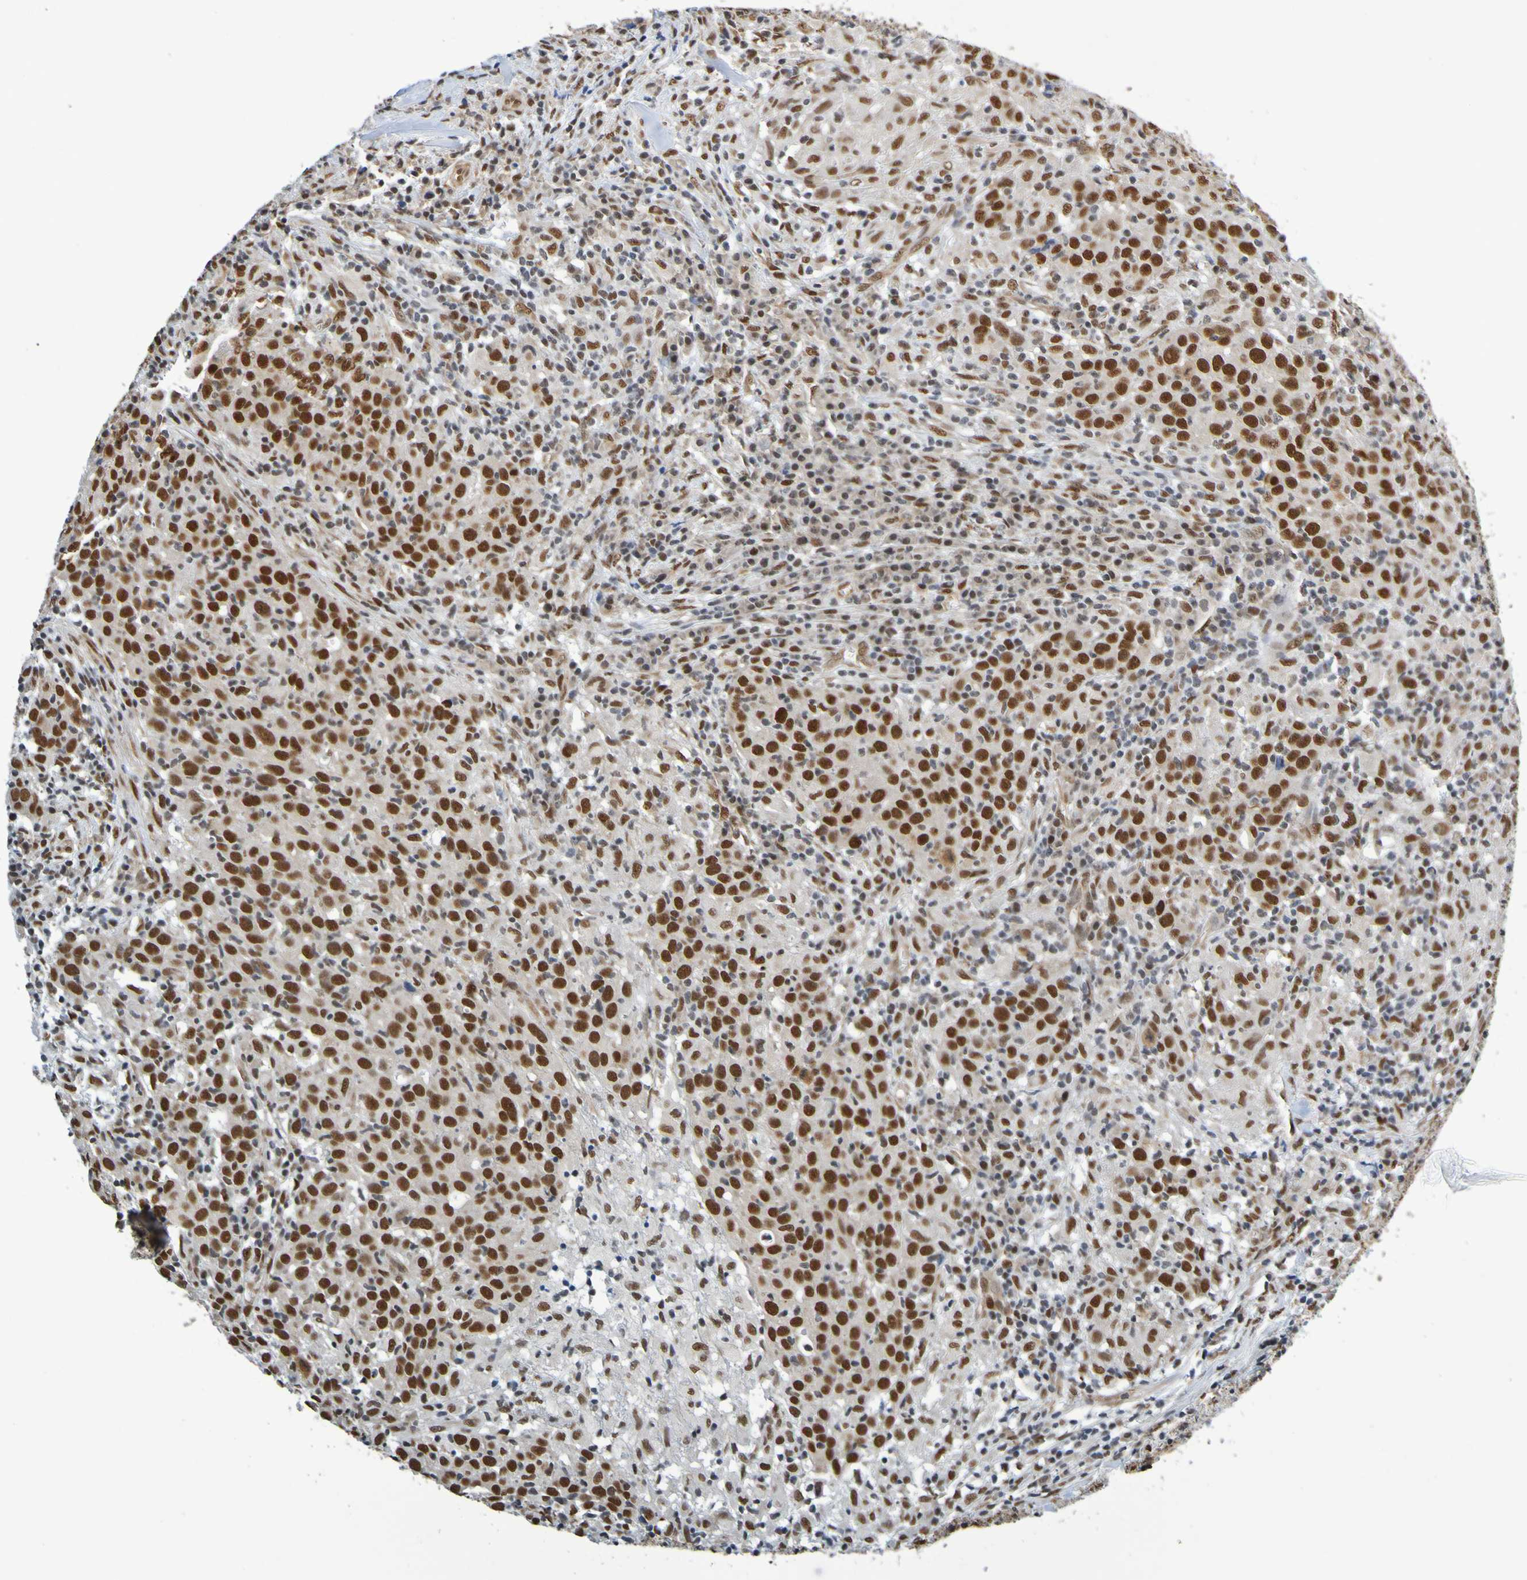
{"staining": {"intensity": "strong", "quantity": ">75%", "location": "nuclear"}, "tissue": "head and neck cancer", "cell_type": "Tumor cells", "image_type": "cancer", "snomed": [{"axis": "morphology", "description": "Adenocarcinoma, NOS"}, {"axis": "topography", "description": "Salivary gland"}, {"axis": "topography", "description": "Head-Neck"}], "caption": "Protein expression analysis of human head and neck adenocarcinoma reveals strong nuclear expression in about >75% of tumor cells. The protein is shown in brown color, while the nuclei are stained blue.", "gene": "HDAC2", "patient": {"sex": "female", "age": 65}}